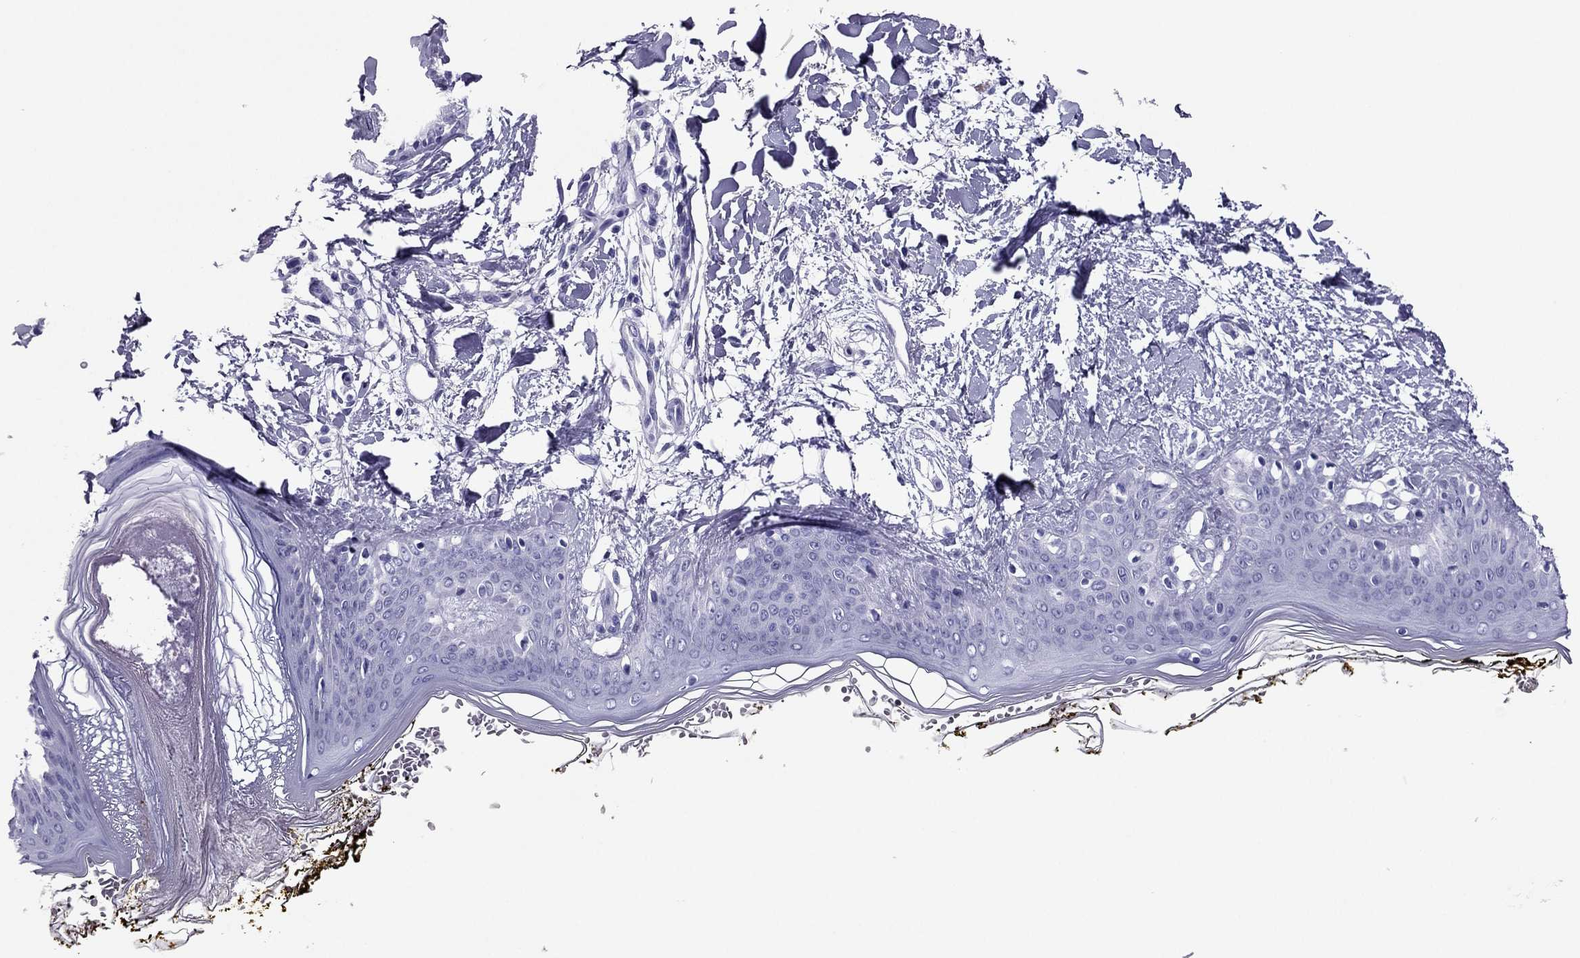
{"staining": {"intensity": "negative", "quantity": "none", "location": "none"}, "tissue": "skin", "cell_type": "Fibroblasts", "image_type": "normal", "snomed": [{"axis": "morphology", "description": "Normal tissue, NOS"}, {"axis": "topography", "description": "Skin"}], "caption": "Fibroblasts show no significant protein expression in unremarkable skin.", "gene": "PDE6A", "patient": {"sex": "female", "age": 34}}